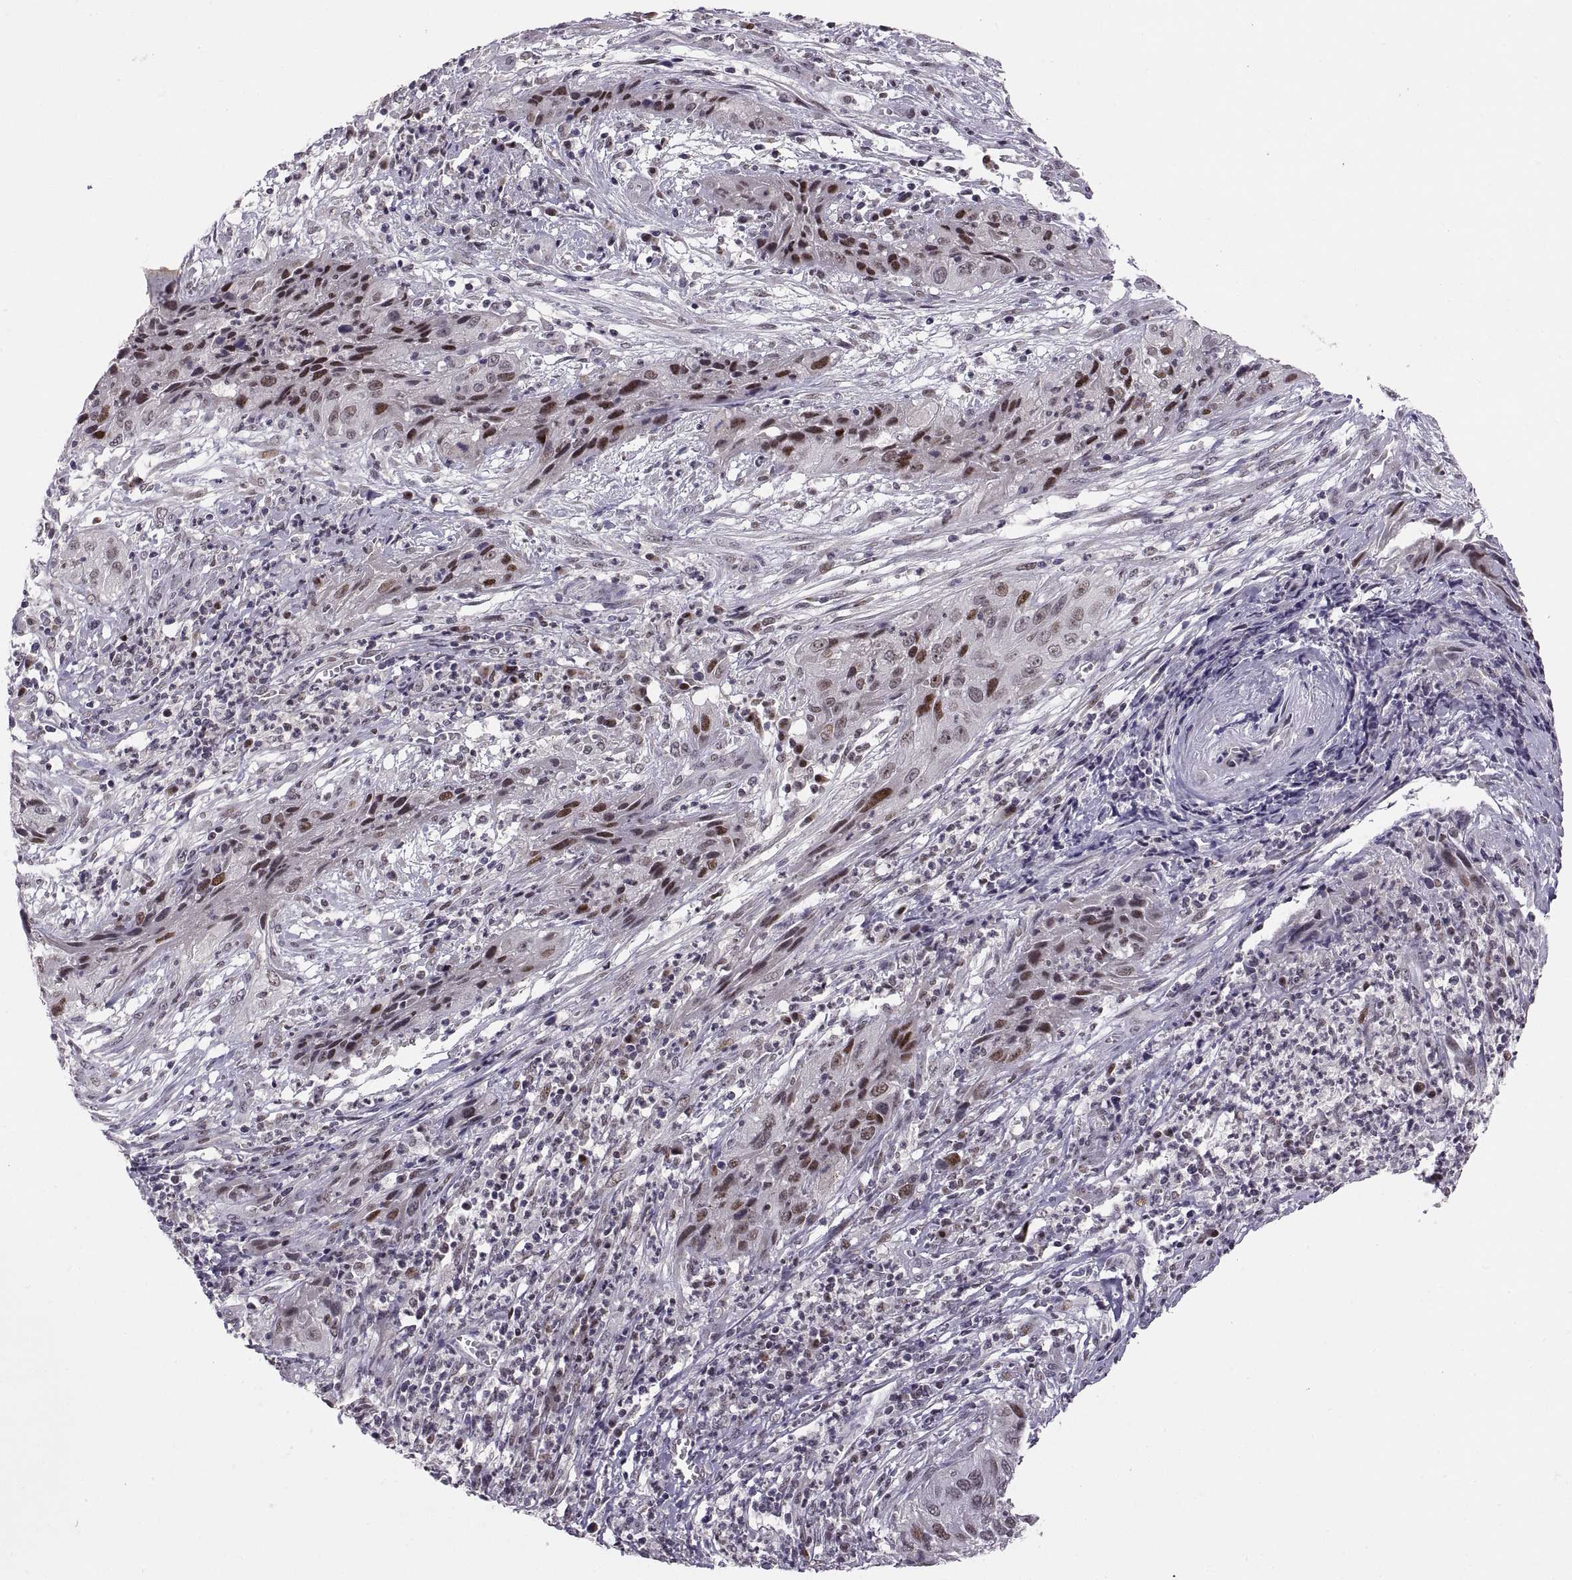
{"staining": {"intensity": "strong", "quantity": ">75%", "location": "nuclear"}, "tissue": "cervical cancer", "cell_type": "Tumor cells", "image_type": "cancer", "snomed": [{"axis": "morphology", "description": "Squamous cell carcinoma, NOS"}, {"axis": "topography", "description": "Cervix"}], "caption": "Immunohistochemical staining of squamous cell carcinoma (cervical) demonstrates strong nuclear protein staining in approximately >75% of tumor cells. The protein of interest is shown in brown color, while the nuclei are stained blue.", "gene": "SNAI1", "patient": {"sex": "female", "age": 32}}